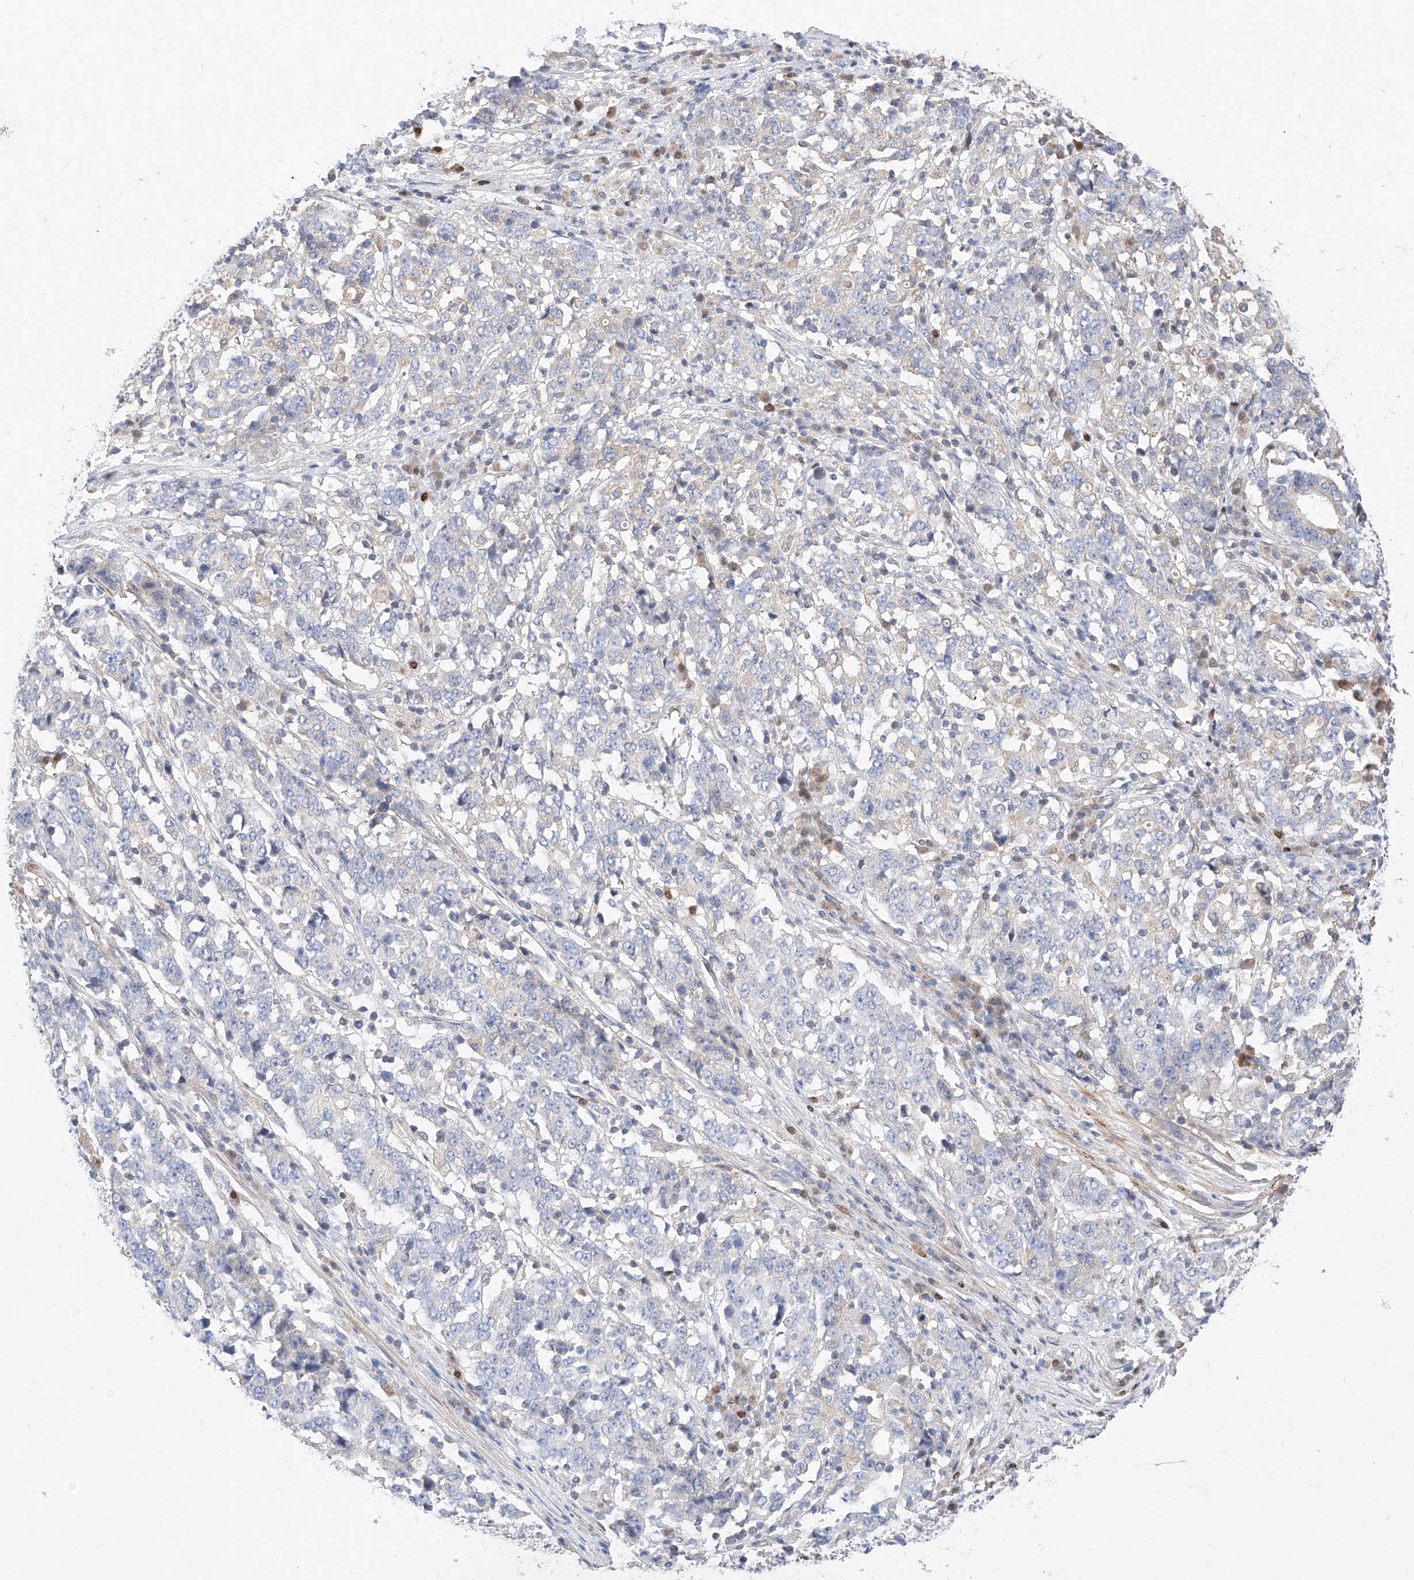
{"staining": {"intensity": "negative", "quantity": "none", "location": "none"}, "tissue": "stomach cancer", "cell_type": "Tumor cells", "image_type": "cancer", "snomed": [{"axis": "morphology", "description": "Adenocarcinoma, NOS"}, {"axis": "topography", "description": "Stomach"}], "caption": "Human stomach adenocarcinoma stained for a protein using immunohistochemistry shows no expression in tumor cells.", "gene": "C6orf118", "patient": {"sex": "male", "age": 59}}